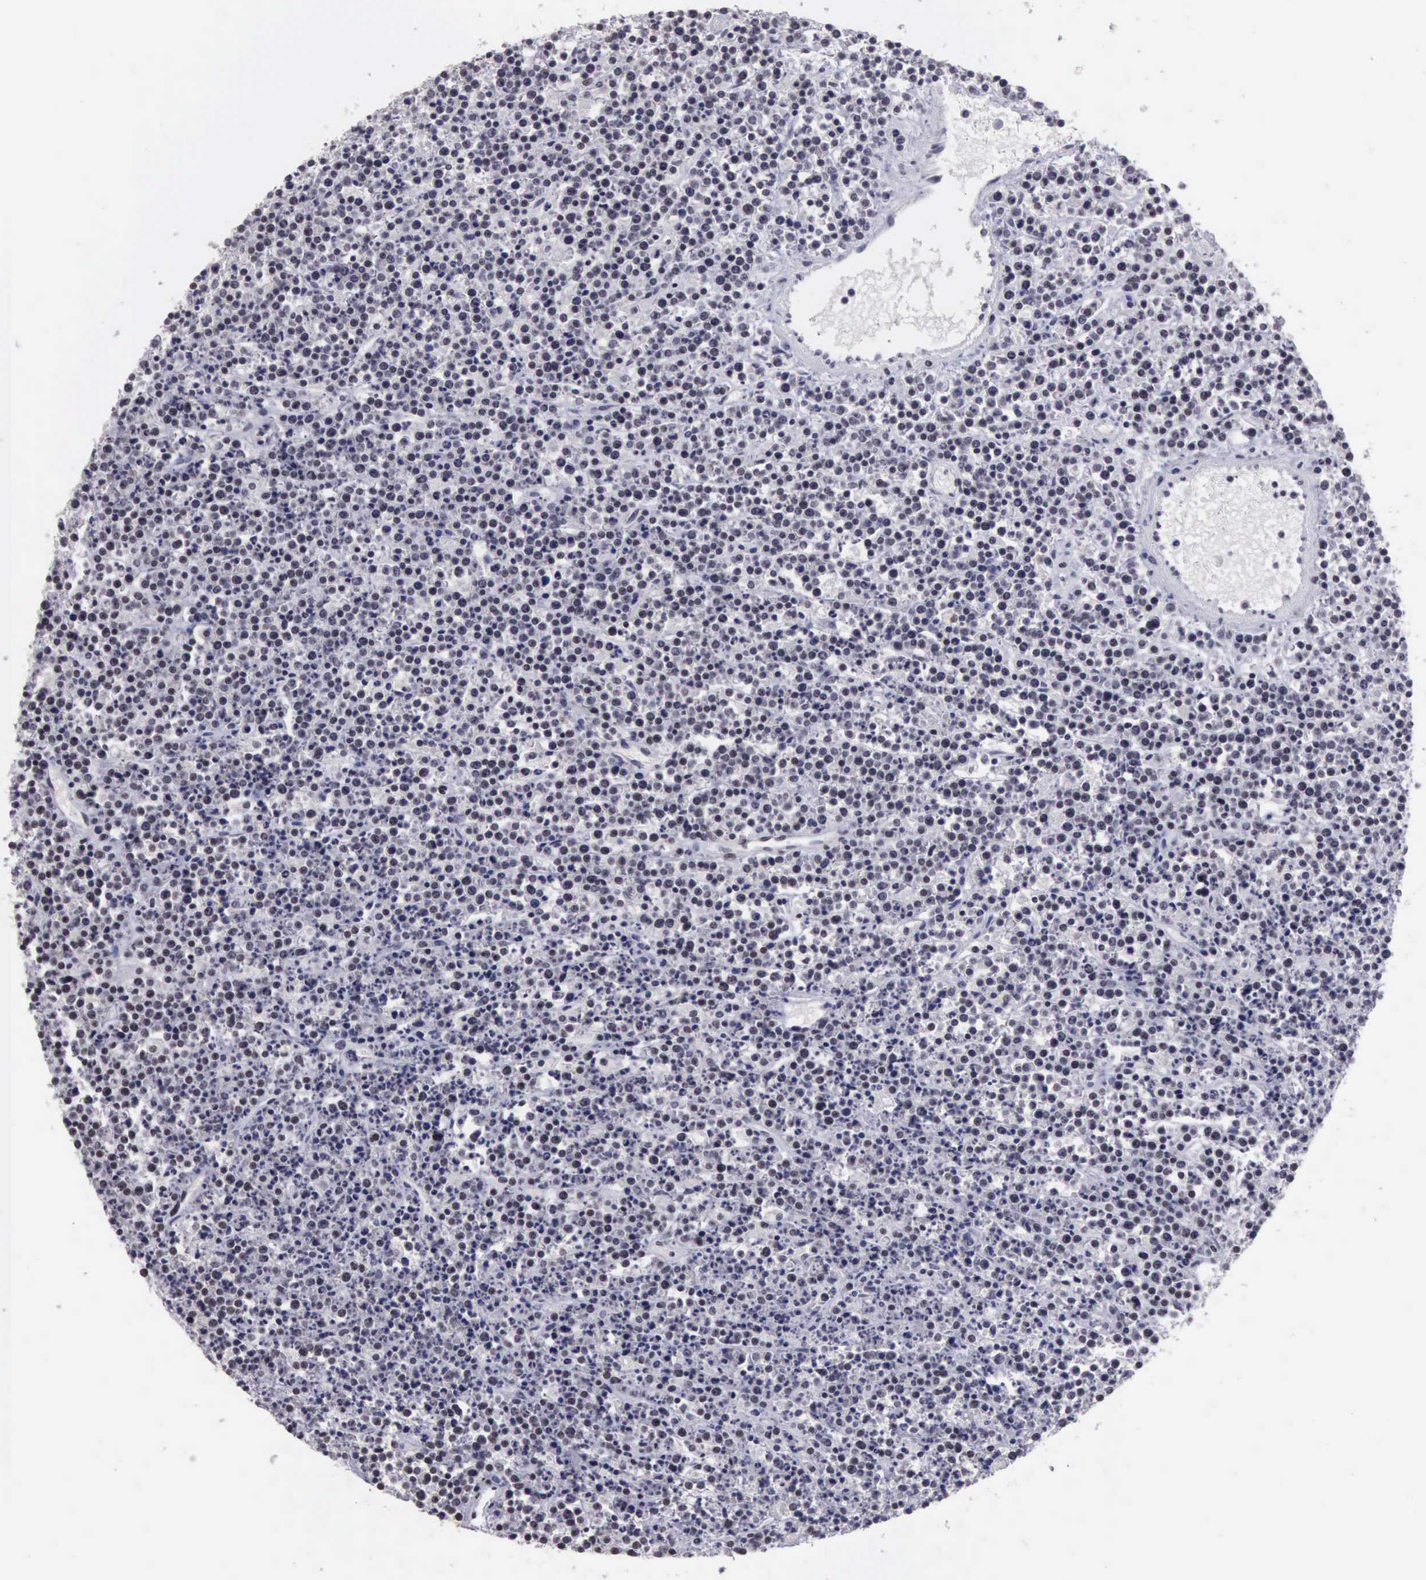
{"staining": {"intensity": "weak", "quantity": "25%-75%", "location": "nuclear"}, "tissue": "lymphoma", "cell_type": "Tumor cells", "image_type": "cancer", "snomed": [{"axis": "morphology", "description": "Malignant lymphoma, non-Hodgkin's type, High grade"}, {"axis": "topography", "description": "Ovary"}], "caption": "Protein expression analysis of human high-grade malignant lymphoma, non-Hodgkin's type reveals weak nuclear positivity in about 25%-75% of tumor cells.", "gene": "YY1", "patient": {"sex": "female", "age": 56}}